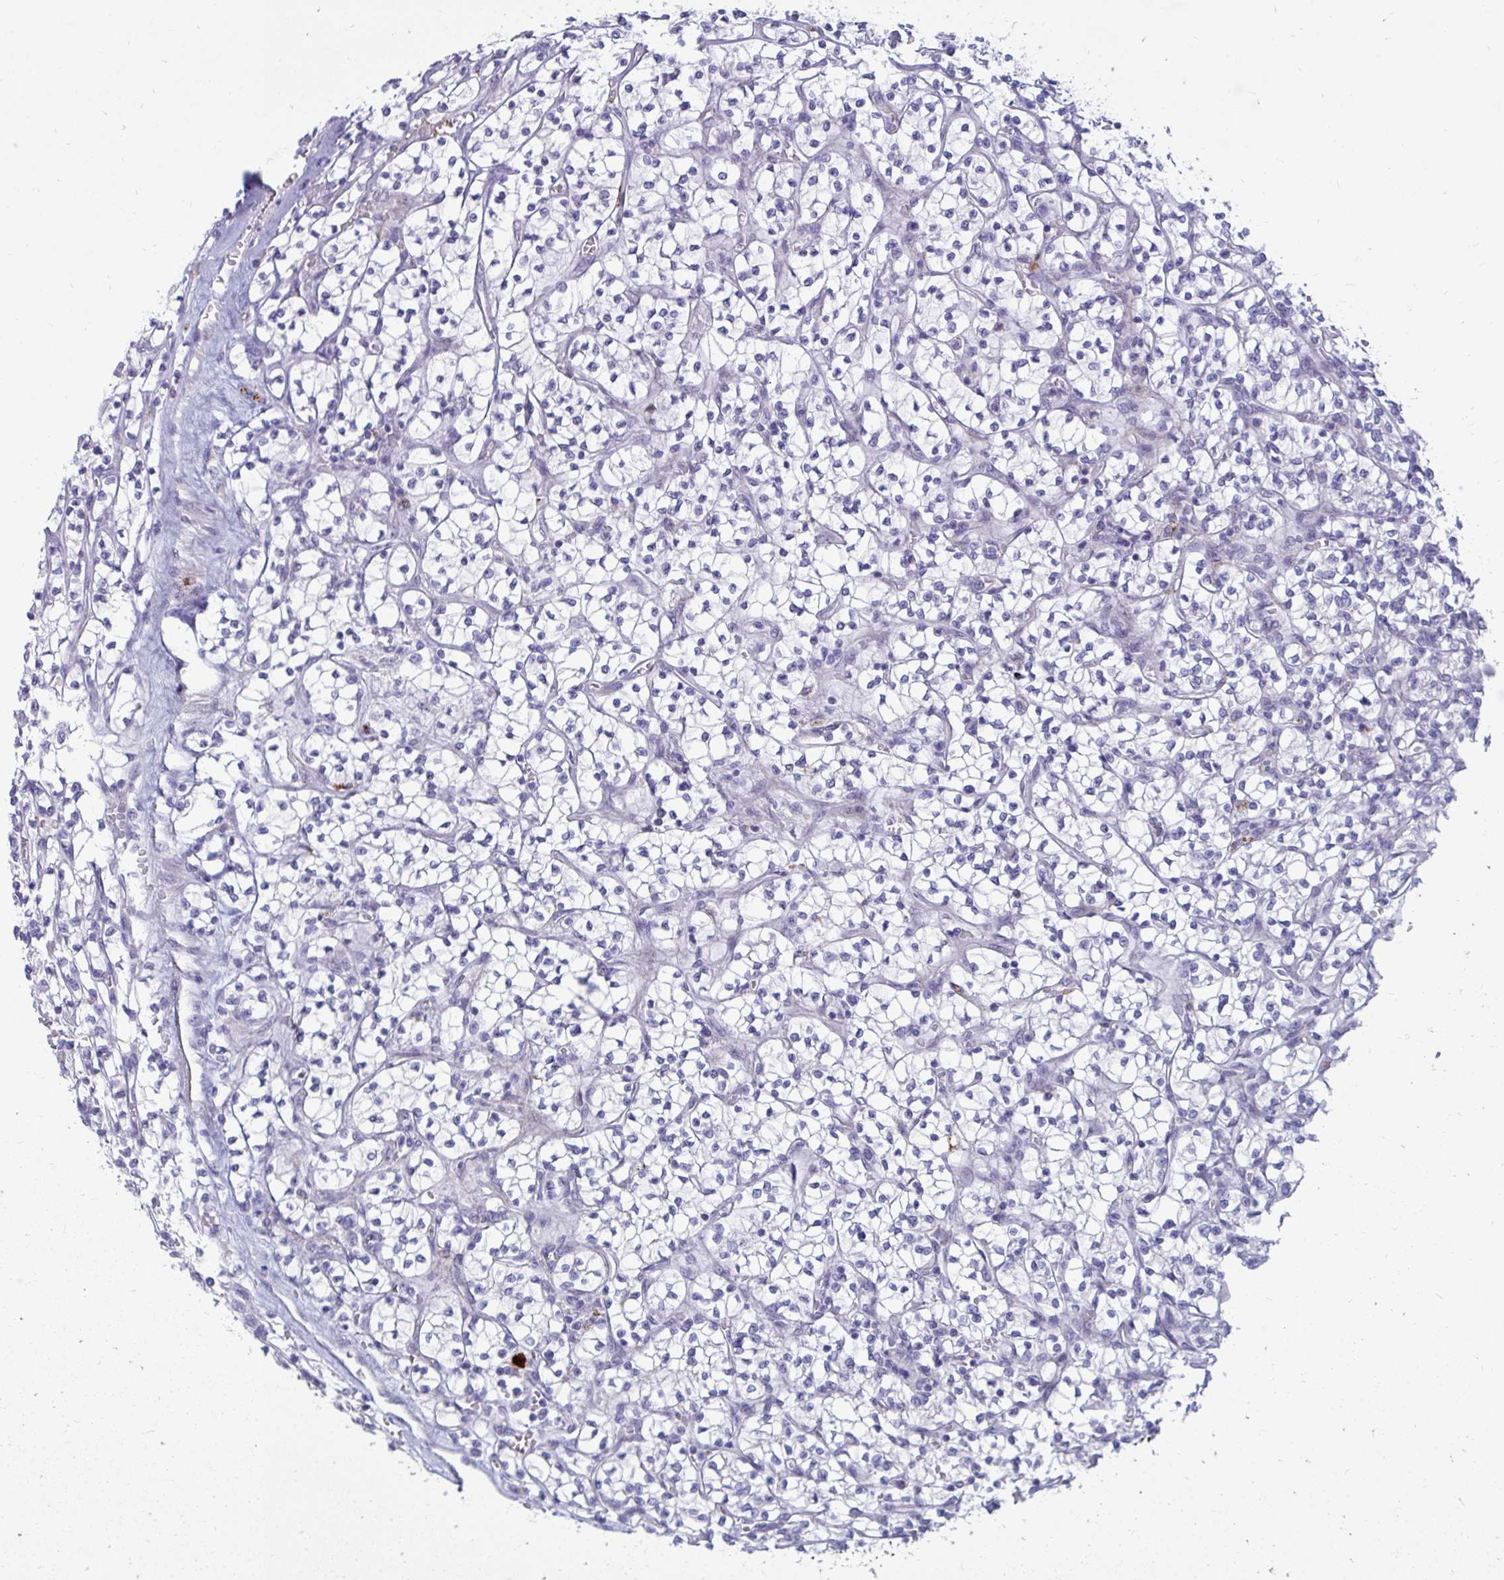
{"staining": {"intensity": "negative", "quantity": "none", "location": "none"}, "tissue": "renal cancer", "cell_type": "Tumor cells", "image_type": "cancer", "snomed": [{"axis": "morphology", "description": "Adenocarcinoma, NOS"}, {"axis": "topography", "description": "Kidney"}], "caption": "The immunohistochemistry (IHC) photomicrograph has no significant positivity in tumor cells of renal cancer (adenocarcinoma) tissue.", "gene": "FAM219B", "patient": {"sex": "female", "age": 64}}